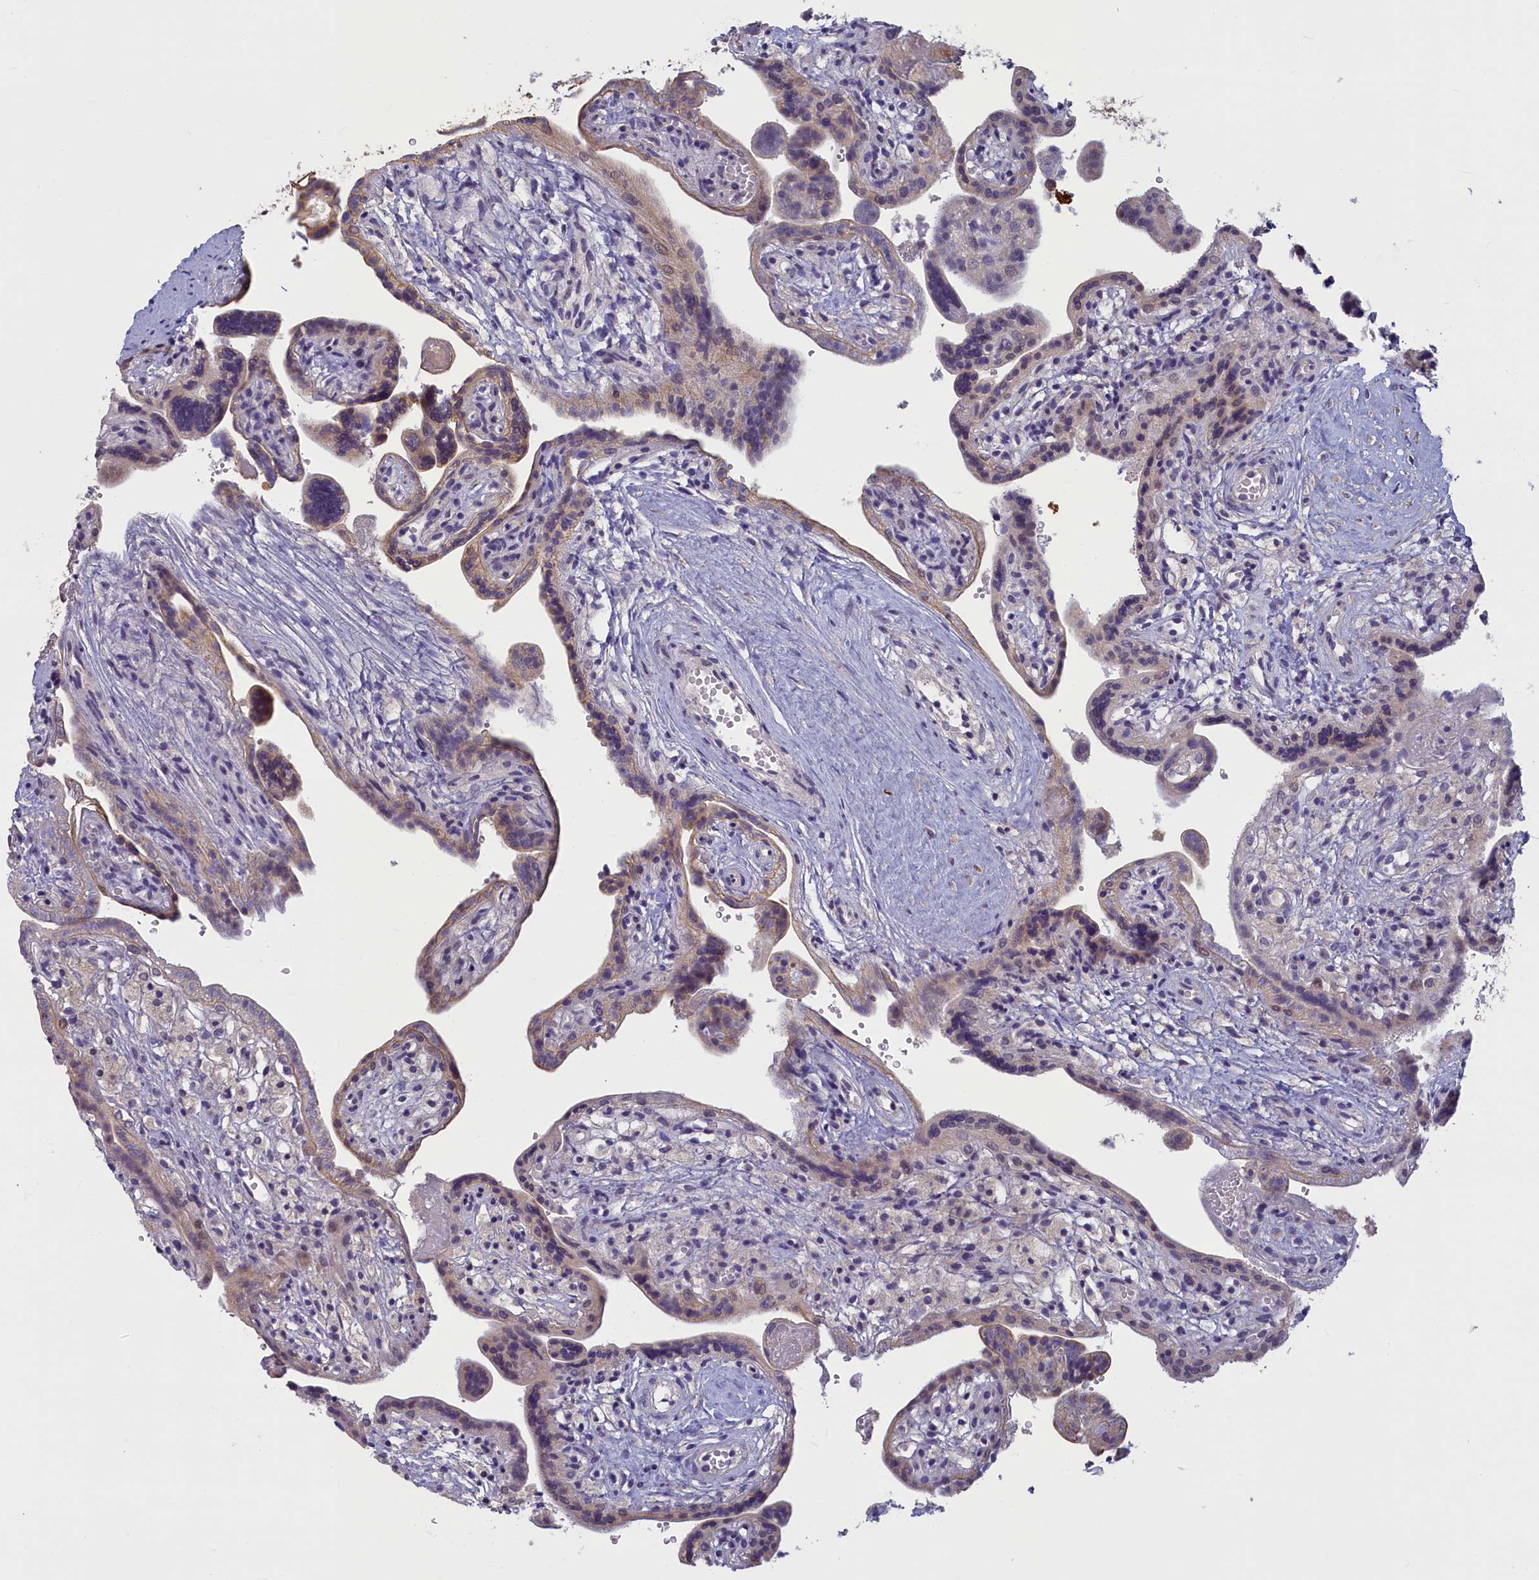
{"staining": {"intensity": "moderate", "quantity": "25%-75%", "location": "cytoplasmic/membranous,nuclear"}, "tissue": "placenta", "cell_type": "Trophoblastic cells", "image_type": "normal", "snomed": [{"axis": "morphology", "description": "Normal tissue, NOS"}, {"axis": "topography", "description": "Placenta"}], "caption": "Immunohistochemistry (IHC) of unremarkable placenta displays medium levels of moderate cytoplasmic/membranous,nuclear expression in approximately 25%-75% of trophoblastic cells.", "gene": "UCHL3", "patient": {"sex": "female", "age": 37}}